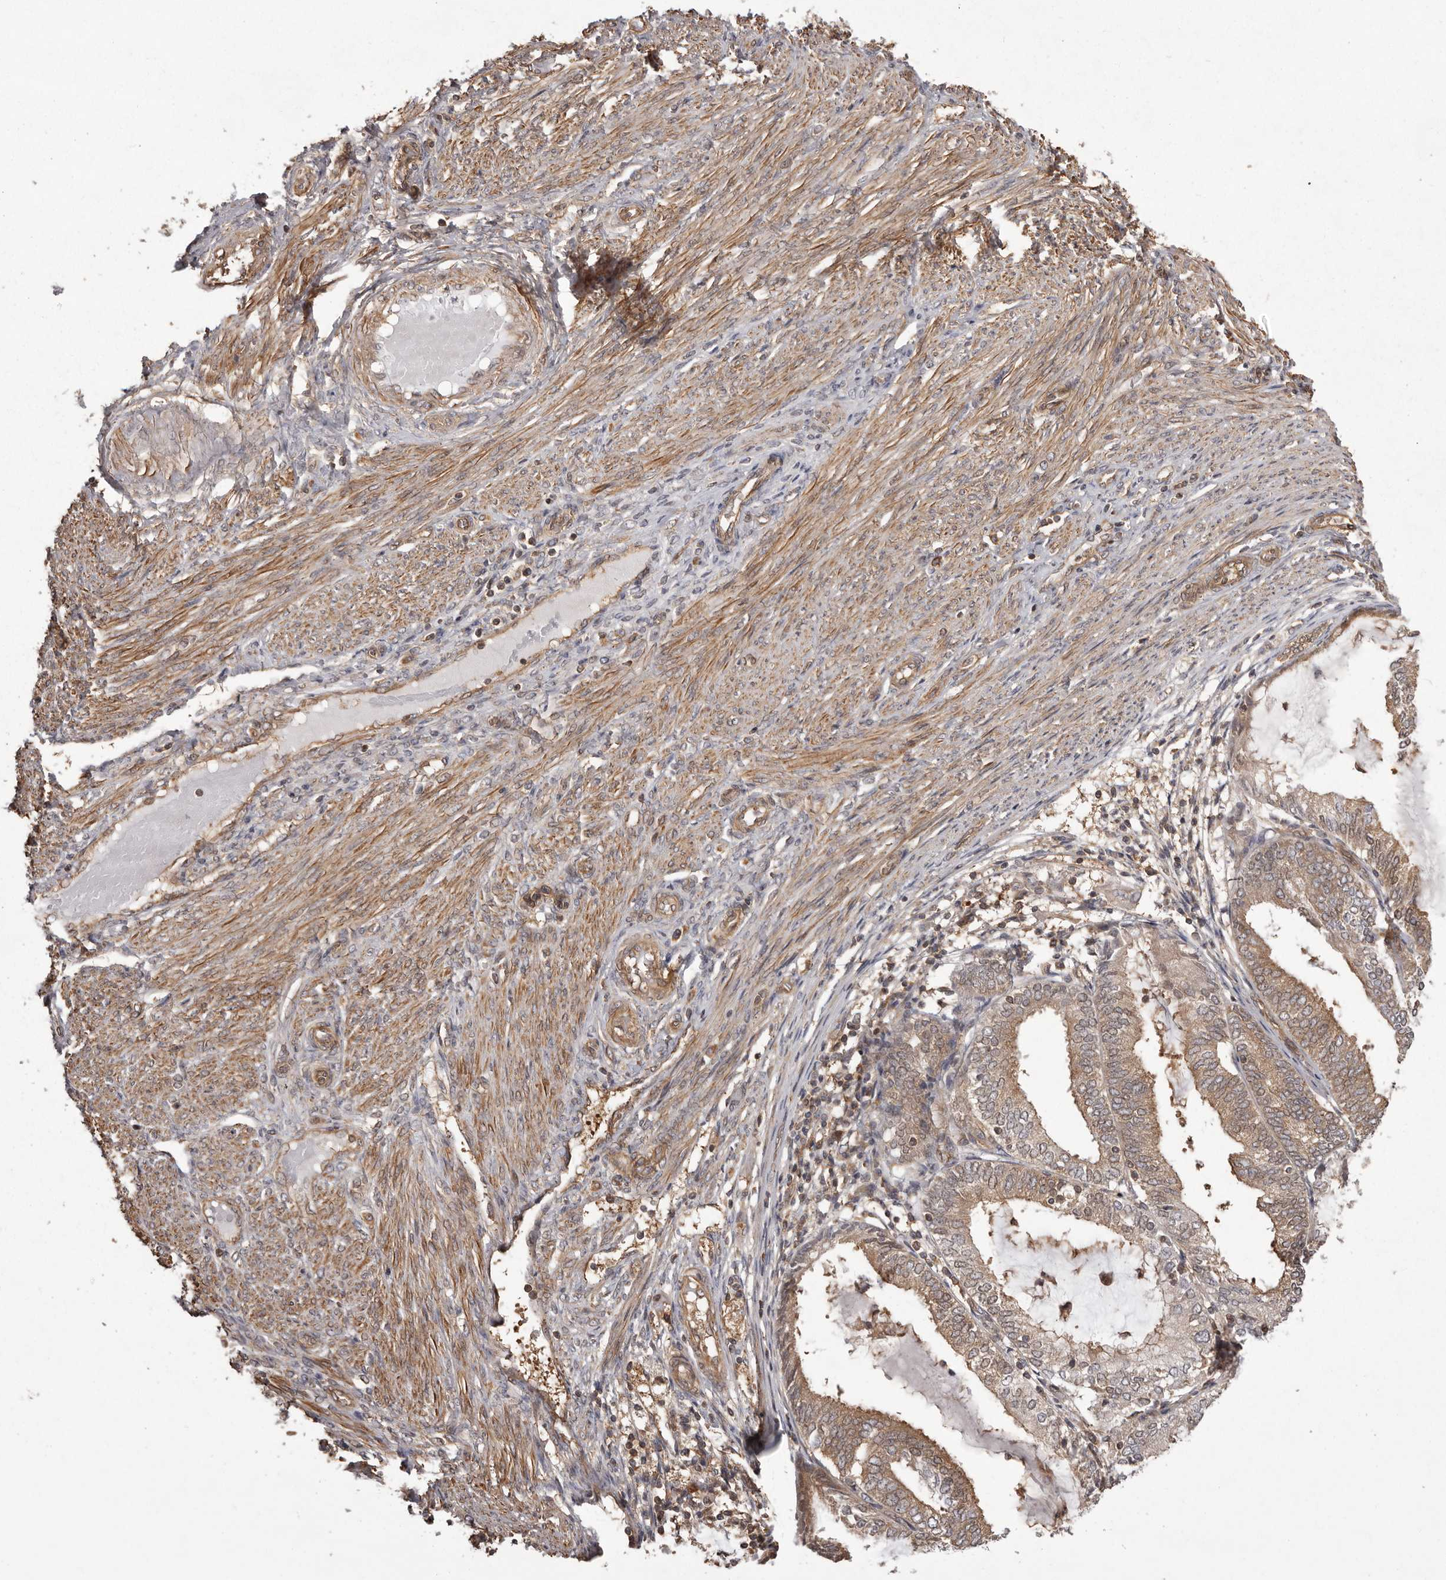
{"staining": {"intensity": "moderate", "quantity": ">75%", "location": "cytoplasmic/membranous"}, "tissue": "endometrial cancer", "cell_type": "Tumor cells", "image_type": "cancer", "snomed": [{"axis": "morphology", "description": "Adenocarcinoma, NOS"}, {"axis": "topography", "description": "Endometrium"}], "caption": "Immunohistochemical staining of human adenocarcinoma (endometrial) displays moderate cytoplasmic/membranous protein positivity in approximately >75% of tumor cells.", "gene": "NFKBIA", "patient": {"sex": "female", "age": 81}}